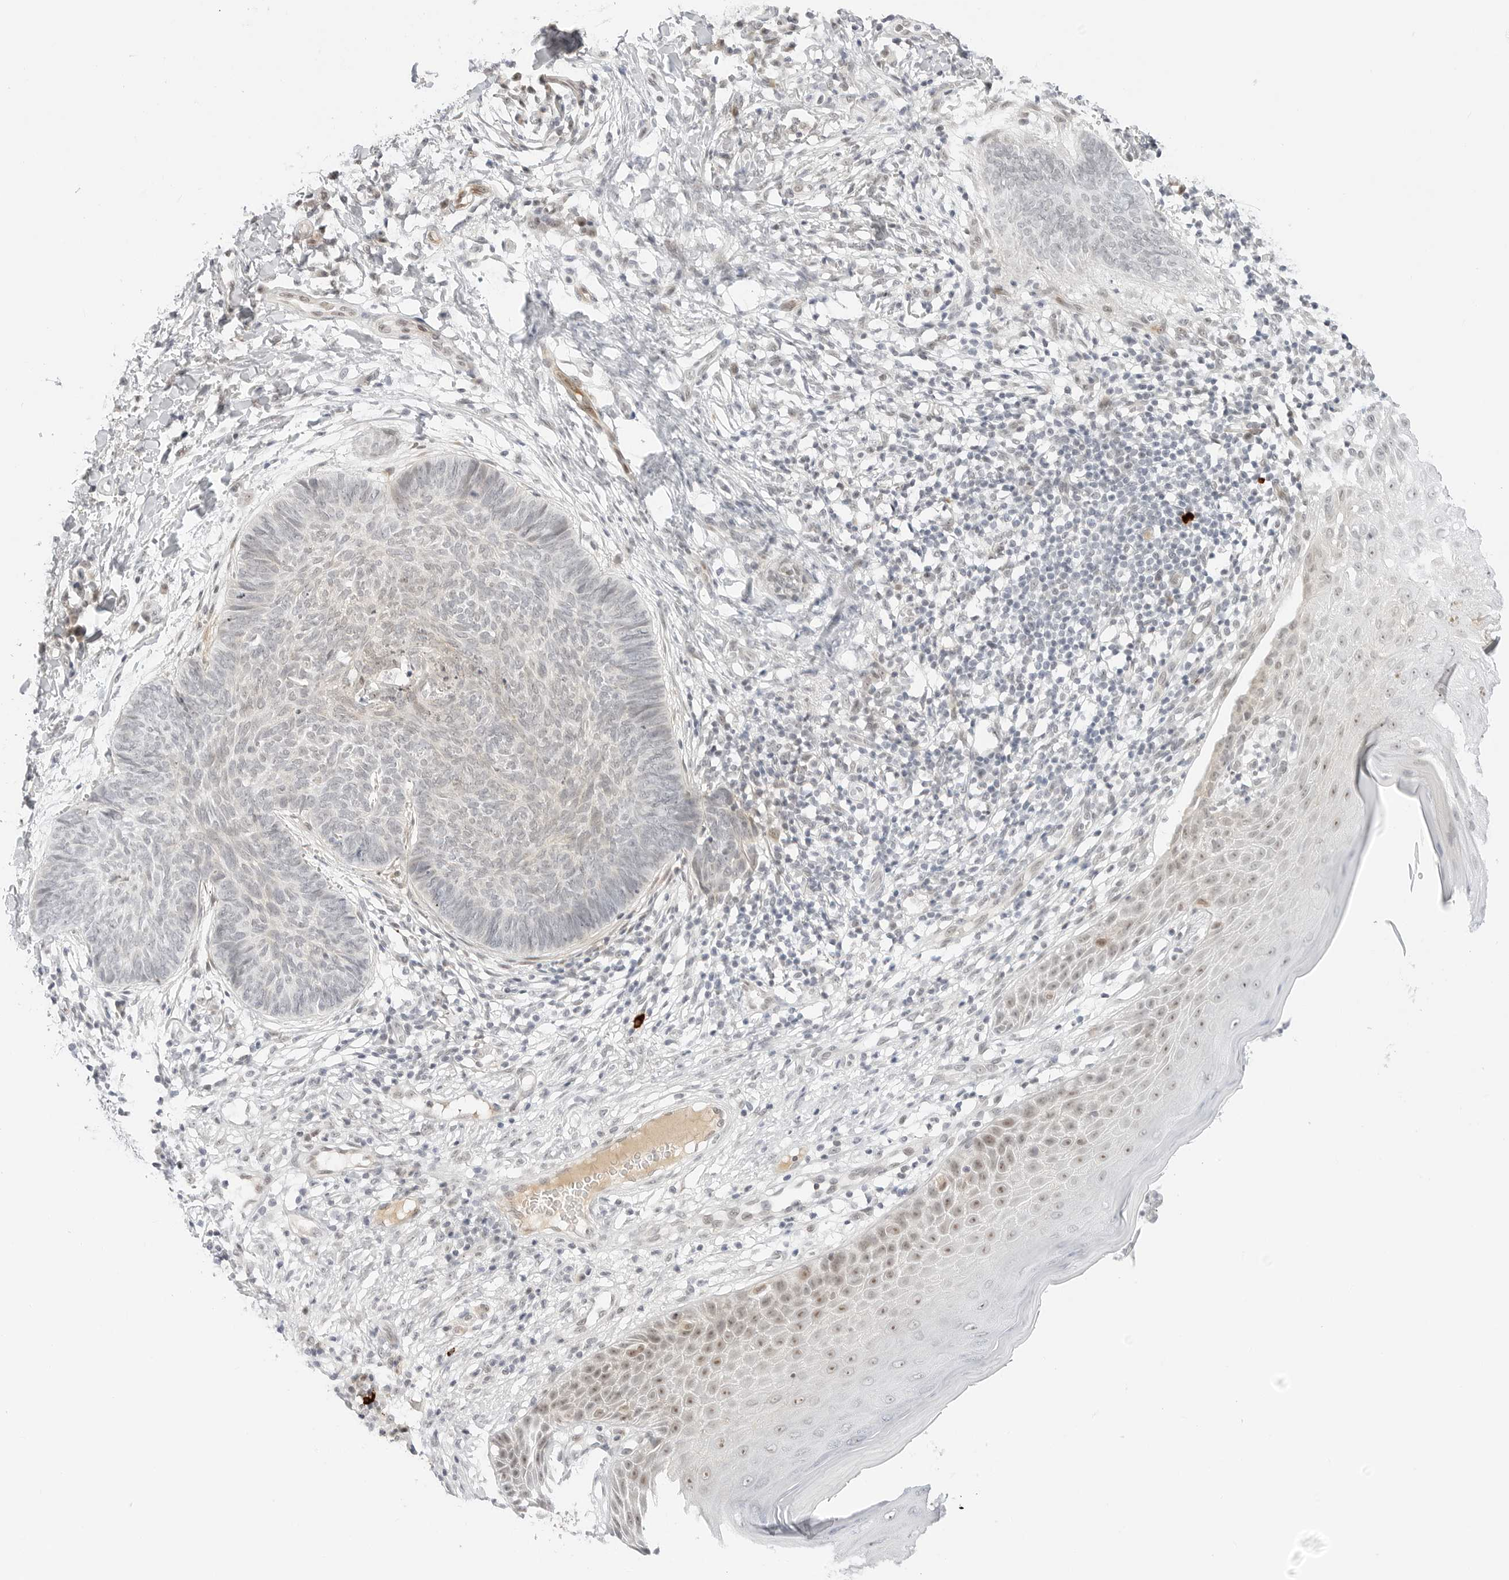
{"staining": {"intensity": "negative", "quantity": "none", "location": "none"}, "tissue": "skin cancer", "cell_type": "Tumor cells", "image_type": "cancer", "snomed": [{"axis": "morphology", "description": "Normal tissue, NOS"}, {"axis": "morphology", "description": "Basal cell carcinoma"}, {"axis": "topography", "description": "Skin"}], "caption": "DAB (3,3'-diaminobenzidine) immunohistochemical staining of human basal cell carcinoma (skin) shows no significant expression in tumor cells.", "gene": "HIPK3", "patient": {"sex": "male", "age": 50}}